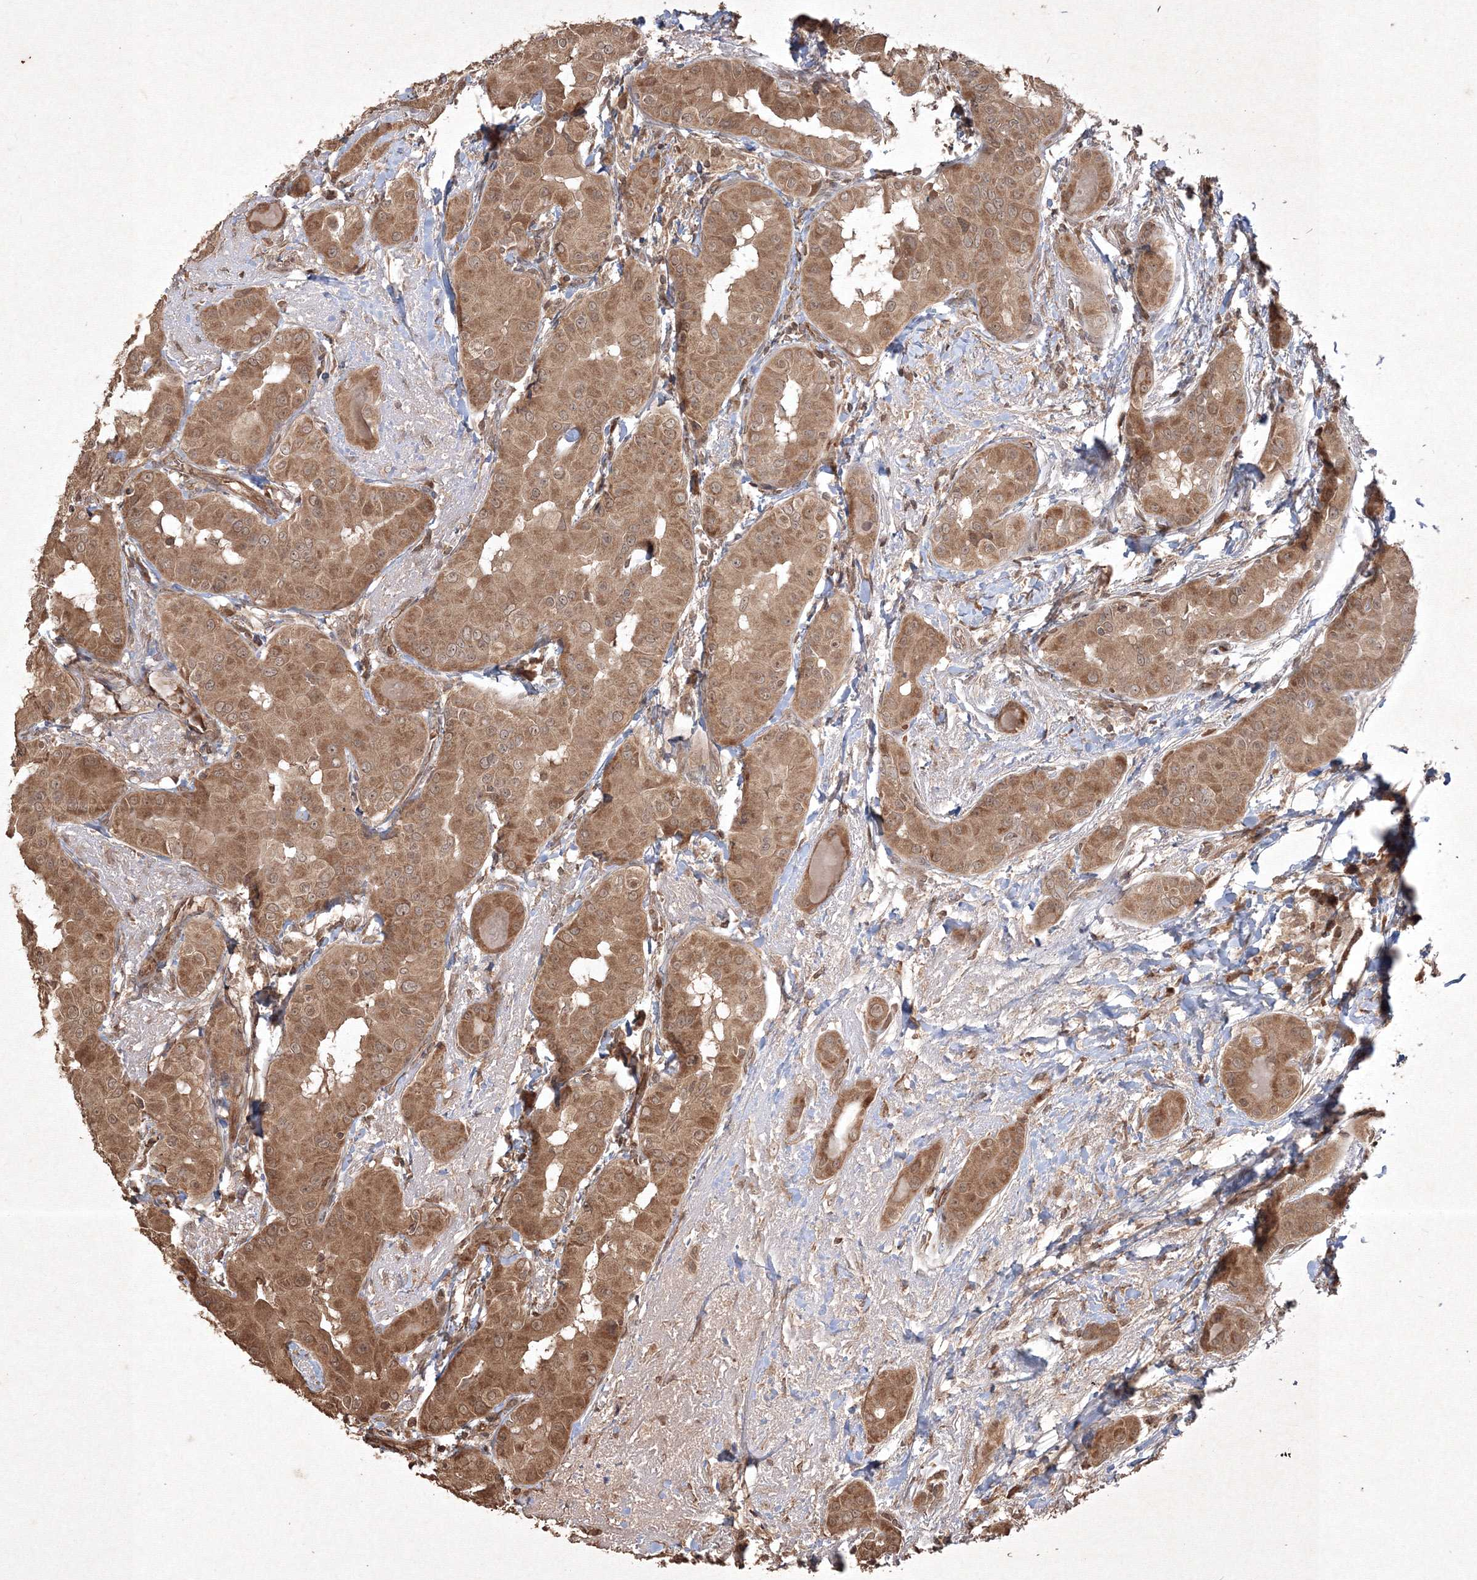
{"staining": {"intensity": "moderate", "quantity": ">75%", "location": "cytoplasmic/membranous,nuclear"}, "tissue": "thyroid cancer", "cell_type": "Tumor cells", "image_type": "cancer", "snomed": [{"axis": "morphology", "description": "Papillary adenocarcinoma, NOS"}, {"axis": "topography", "description": "Thyroid gland"}], "caption": "Thyroid cancer (papillary adenocarcinoma) stained with a protein marker reveals moderate staining in tumor cells.", "gene": "PELI3", "patient": {"sex": "male", "age": 33}}